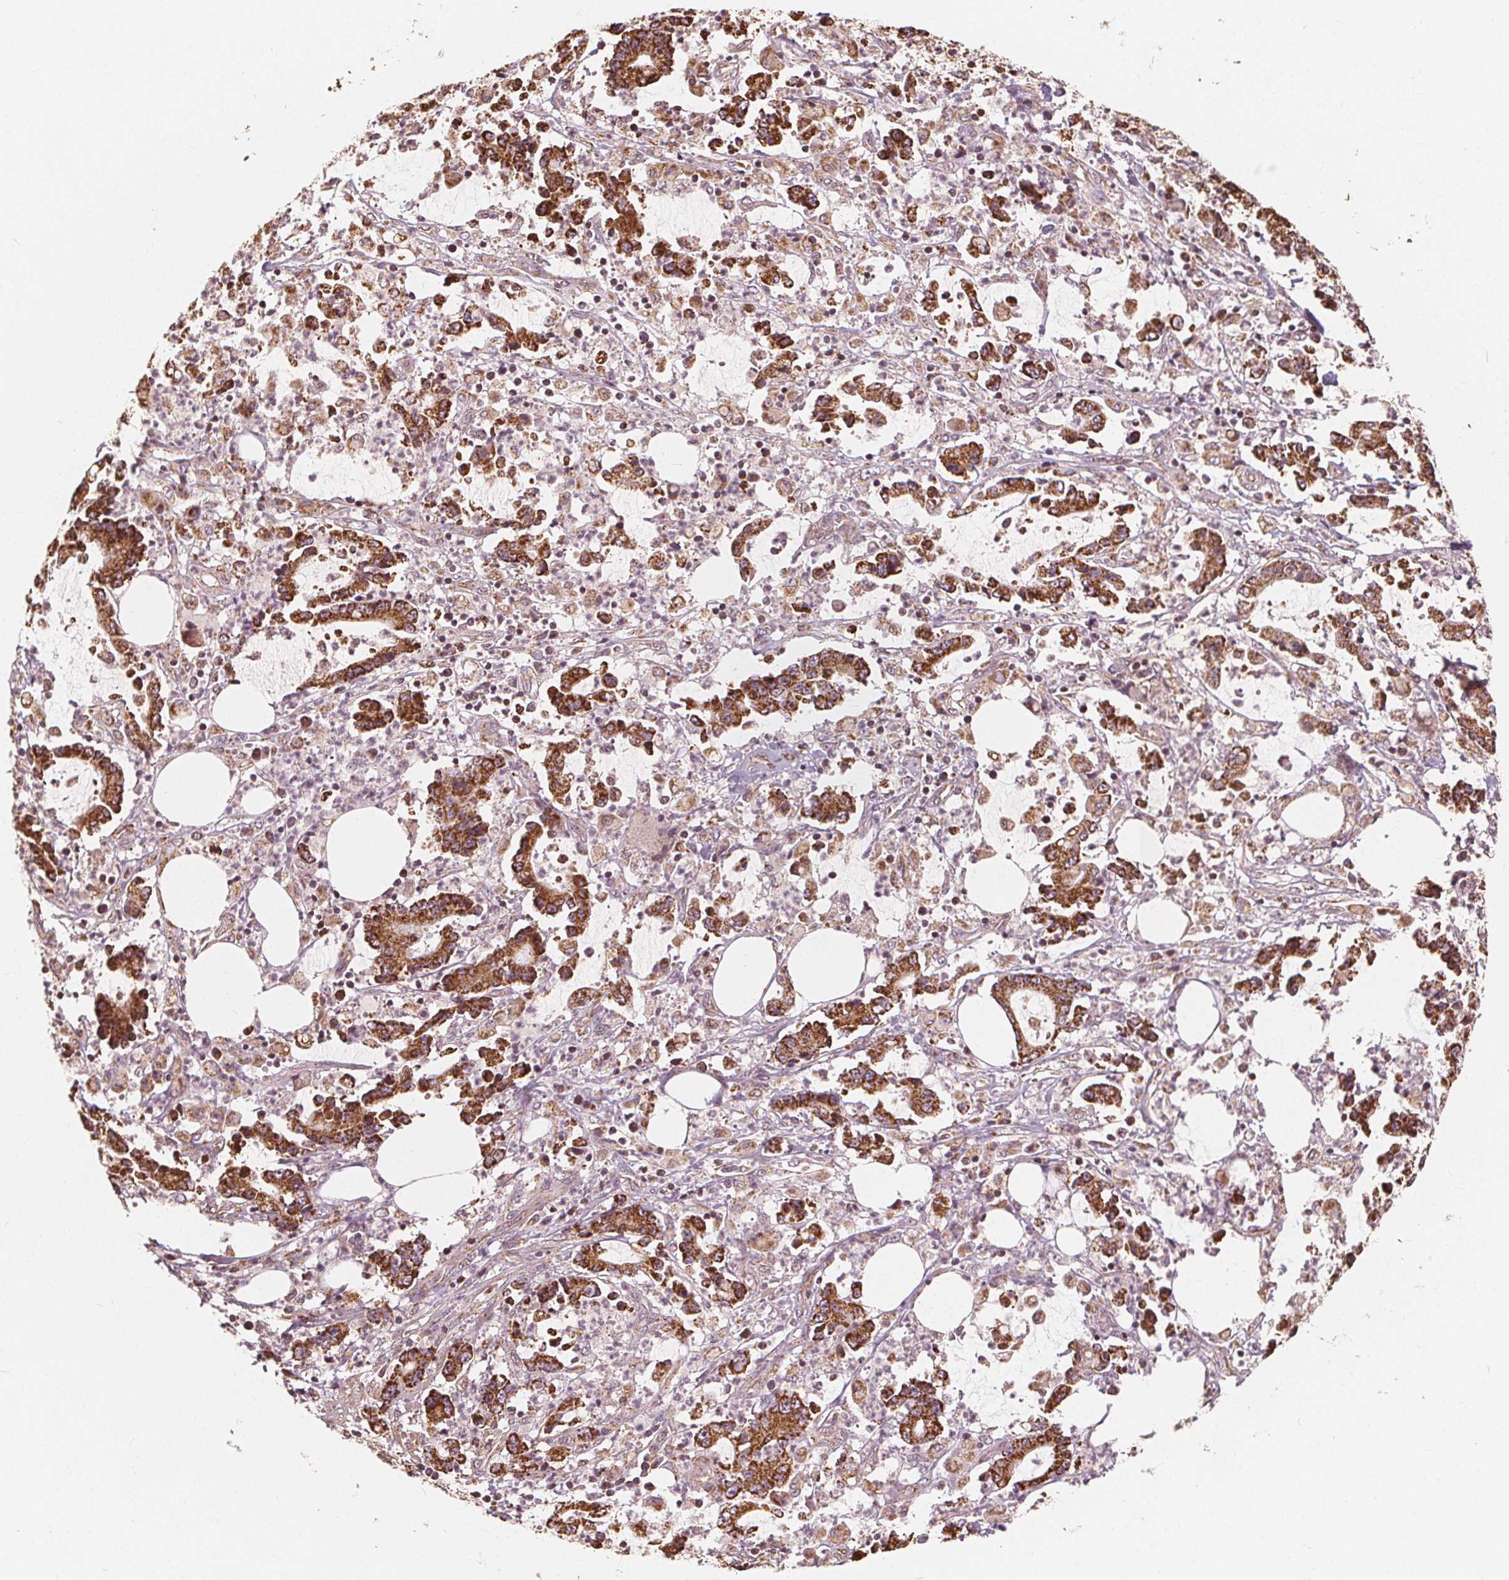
{"staining": {"intensity": "strong", "quantity": ">75%", "location": "cytoplasmic/membranous"}, "tissue": "stomach cancer", "cell_type": "Tumor cells", "image_type": "cancer", "snomed": [{"axis": "morphology", "description": "Adenocarcinoma, NOS"}, {"axis": "topography", "description": "Stomach, upper"}], "caption": "Stomach cancer tissue reveals strong cytoplasmic/membranous staining in about >75% of tumor cells", "gene": "PEX26", "patient": {"sex": "male", "age": 68}}